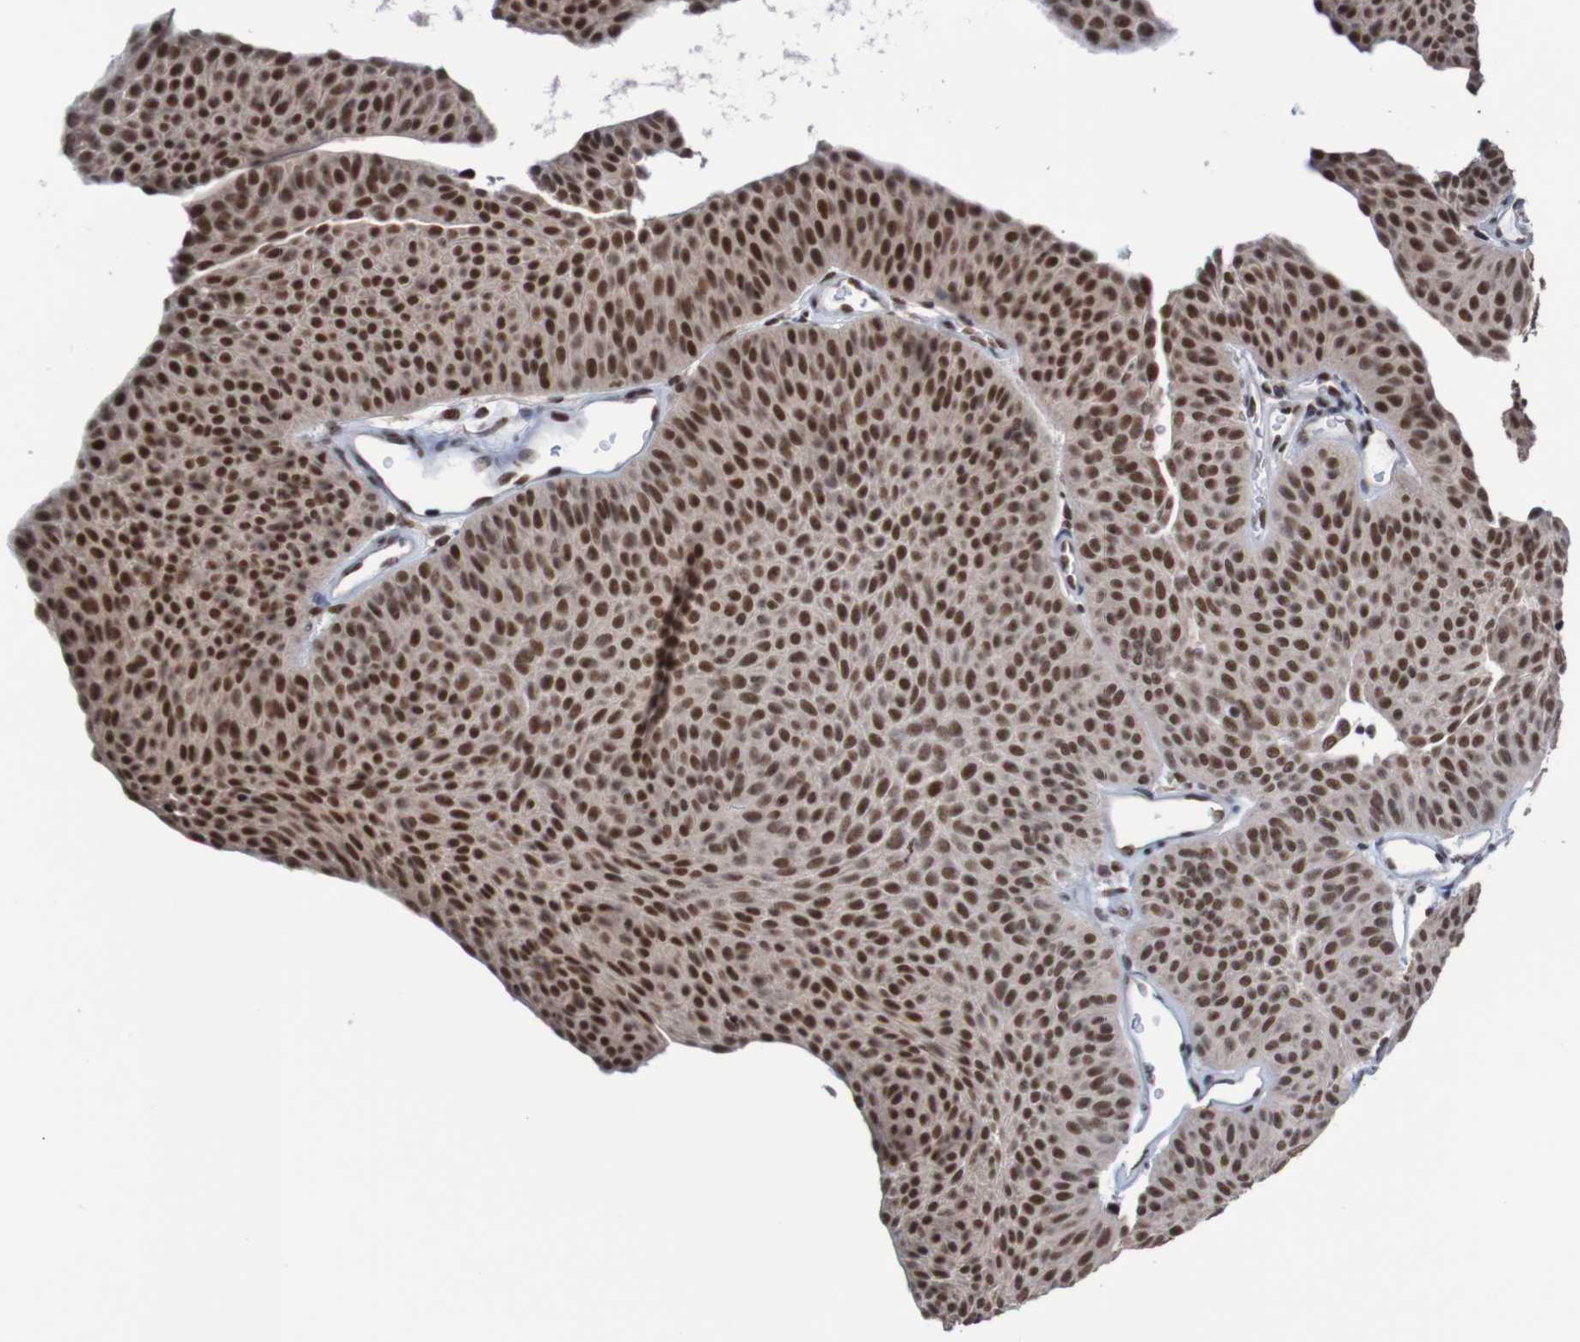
{"staining": {"intensity": "strong", "quantity": ">75%", "location": "nuclear"}, "tissue": "urothelial cancer", "cell_type": "Tumor cells", "image_type": "cancer", "snomed": [{"axis": "morphology", "description": "Urothelial carcinoma, Low grade"}, {"axis": "topography", "description": "Urinary bladder"}], "caption": "A histopathology image of human urothelial cancer stained for a protein demonstrates strong nuclear brown staining in tumor cells. The staining was performed using DAB (3,3'-diaminobenzidine) to visualize the protein expression in brown, while the nuclei were stained in blue with hematoxylin (Magnification: 20x).", "gene": "CDC5L", "patient": {"sex": "female", "age": 60}}